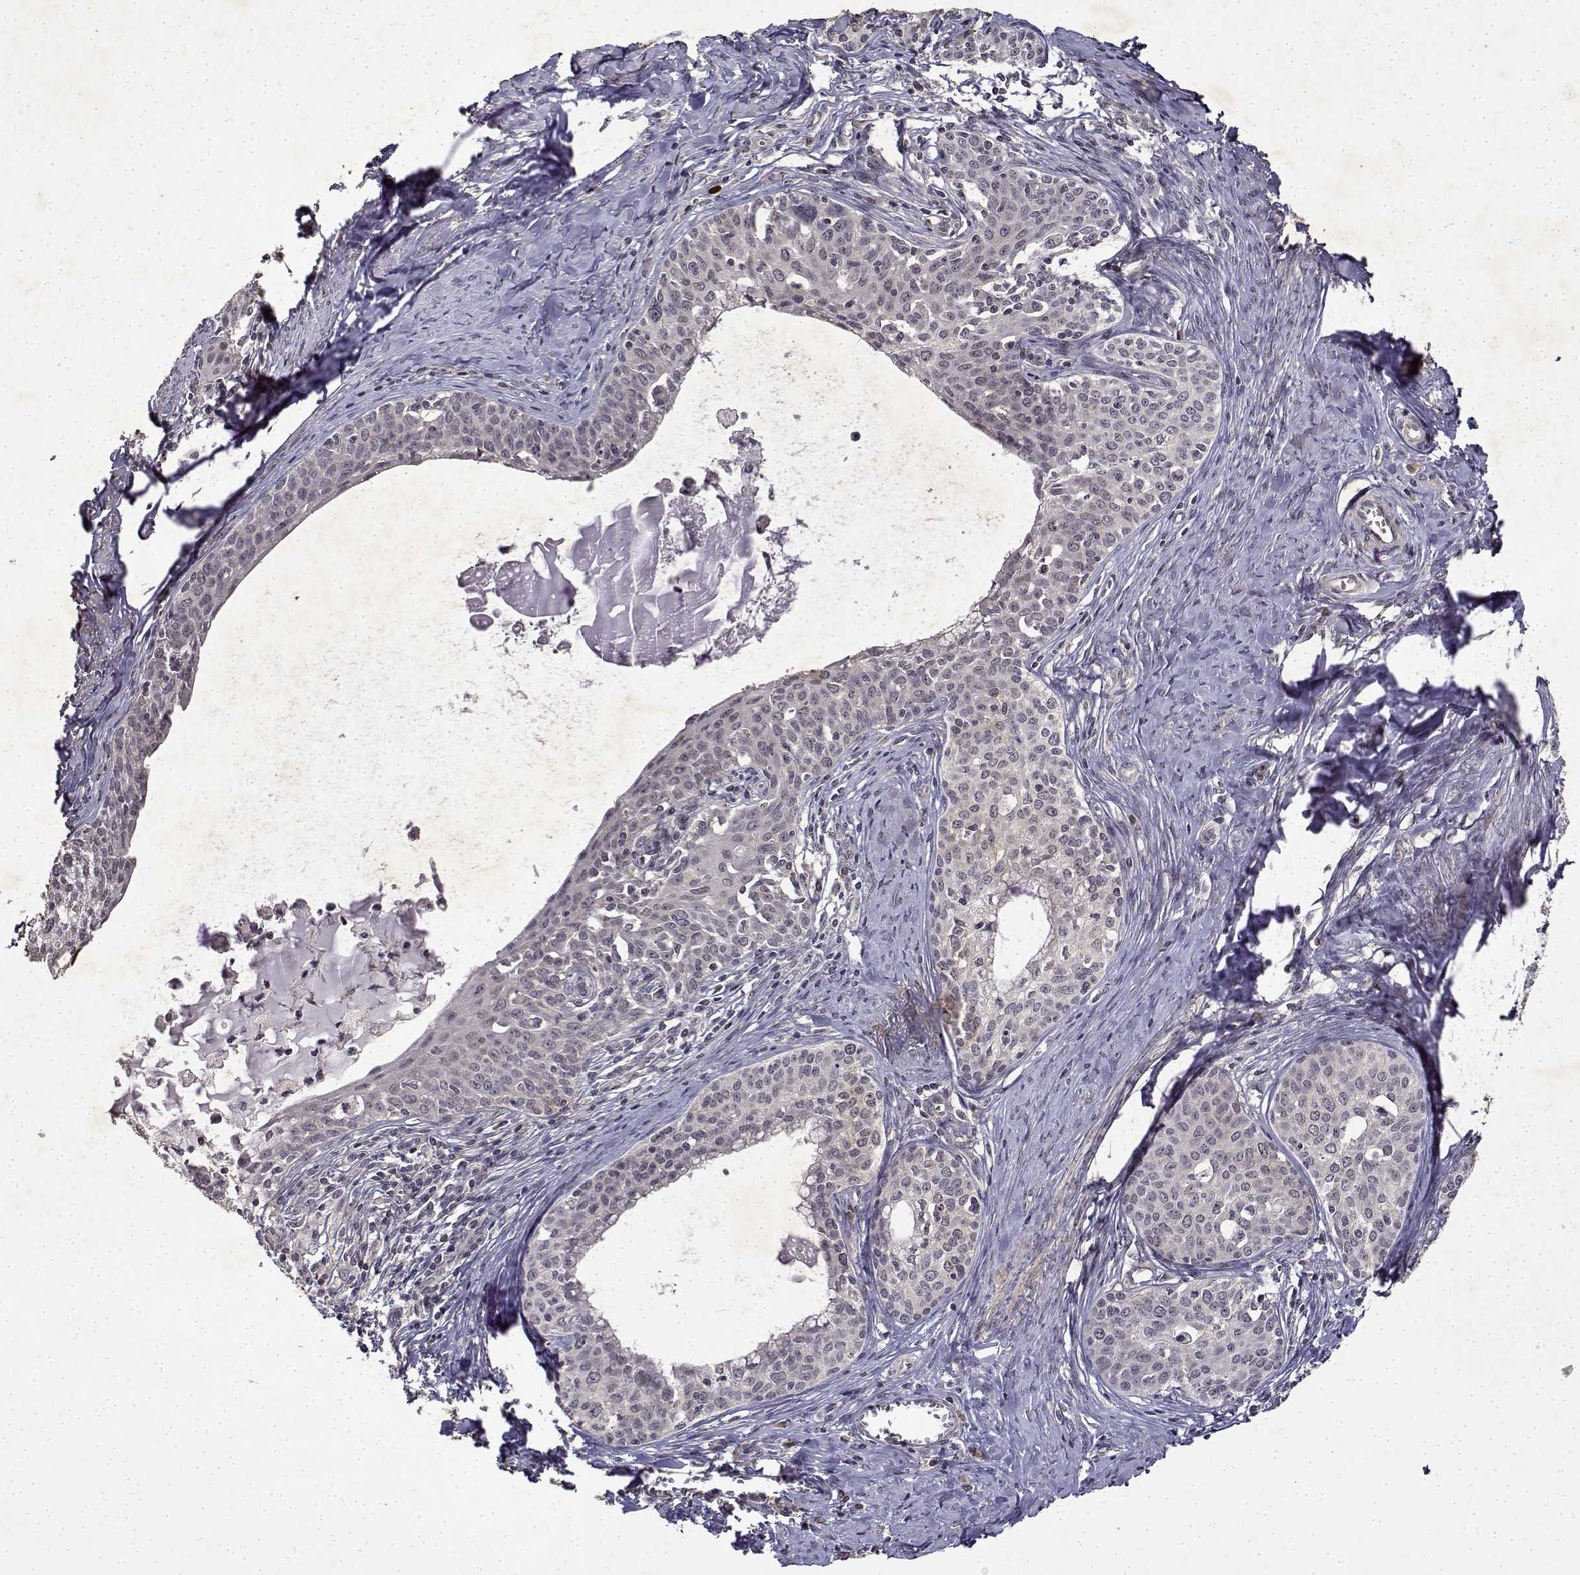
{"staining": {"intensity": "negative", "quantity": "none", "location": "none"}, "tissue": "cervical cancer", "cell_type": "Tumor cells", "image_type": "cancer", "snomed": [{"axis": "morphology", "description": "Squamous cell carcinoma, NOS"}, {"axis": "morphology", "description": "Adenocarcinoma, NOS"}, {"axis": "topography", "description": "Cervix"}], "caption": "Immunohistochemistry histopathology image of cervical cancer stained for a protein (brown), which shows no expression in tumor cells.", "gene": "BDNF", "patient": {"sex": "female", "age": 52}}